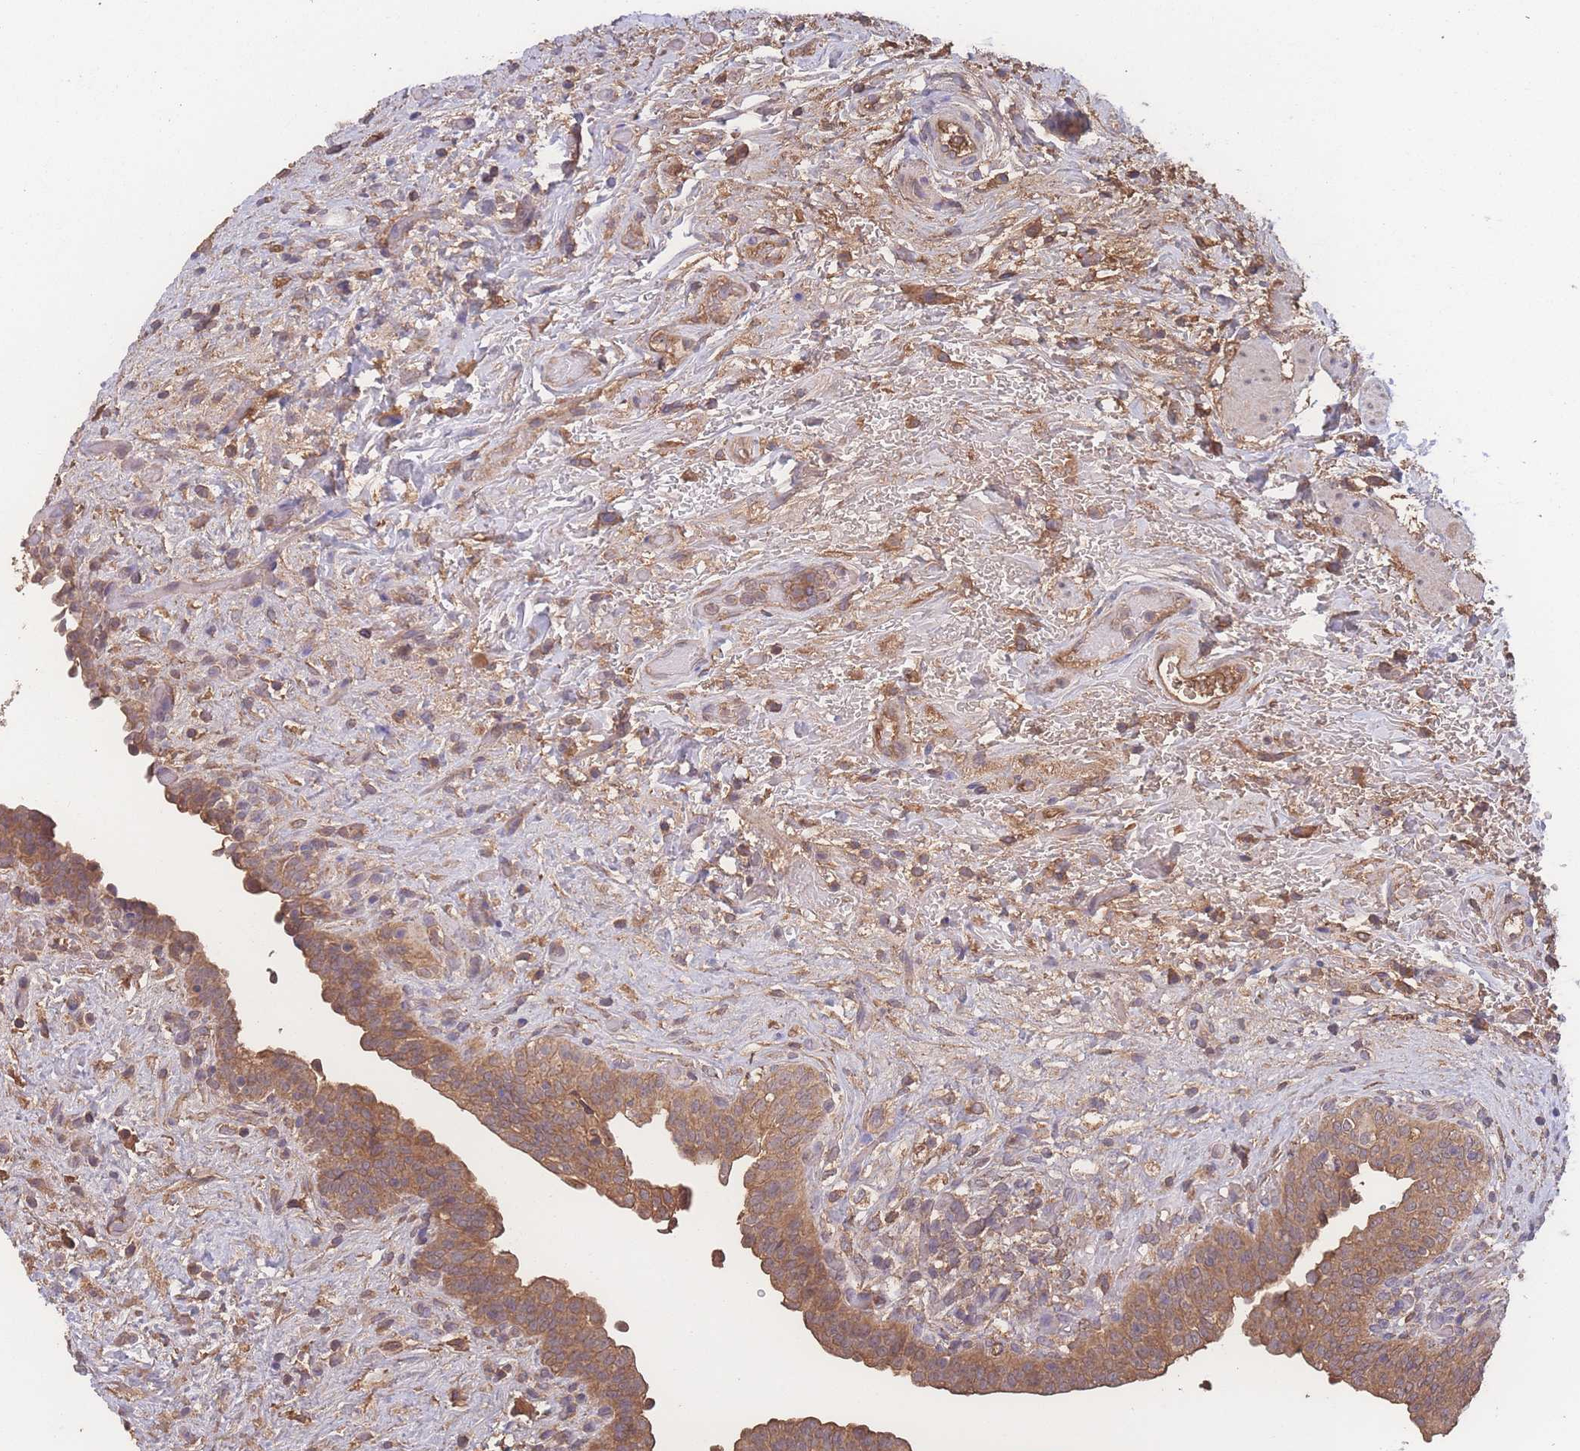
{"staining": {"intensity": "moderate", "quantity": ">75%", "location": "cytoplasmic/membranous"}, "tissue": "urinary bladder", "cell_type": "Urothelial cells", "image_type": "normal", "snomed": [{"axis": "morphology", "description": "Normal tissue, NOS"}, {"axis": "topography", "description": "Urinary bladder"}], "caption": "A high-resolution histopathology image shows immunohistochemistry staining of benign urinary bladder, which shows moderate cytoplasmic/membranous staining in approximately >75% of urothelial cells.", "gene": "ATXN10", "patient": {"sex": "male", "age": 69}}